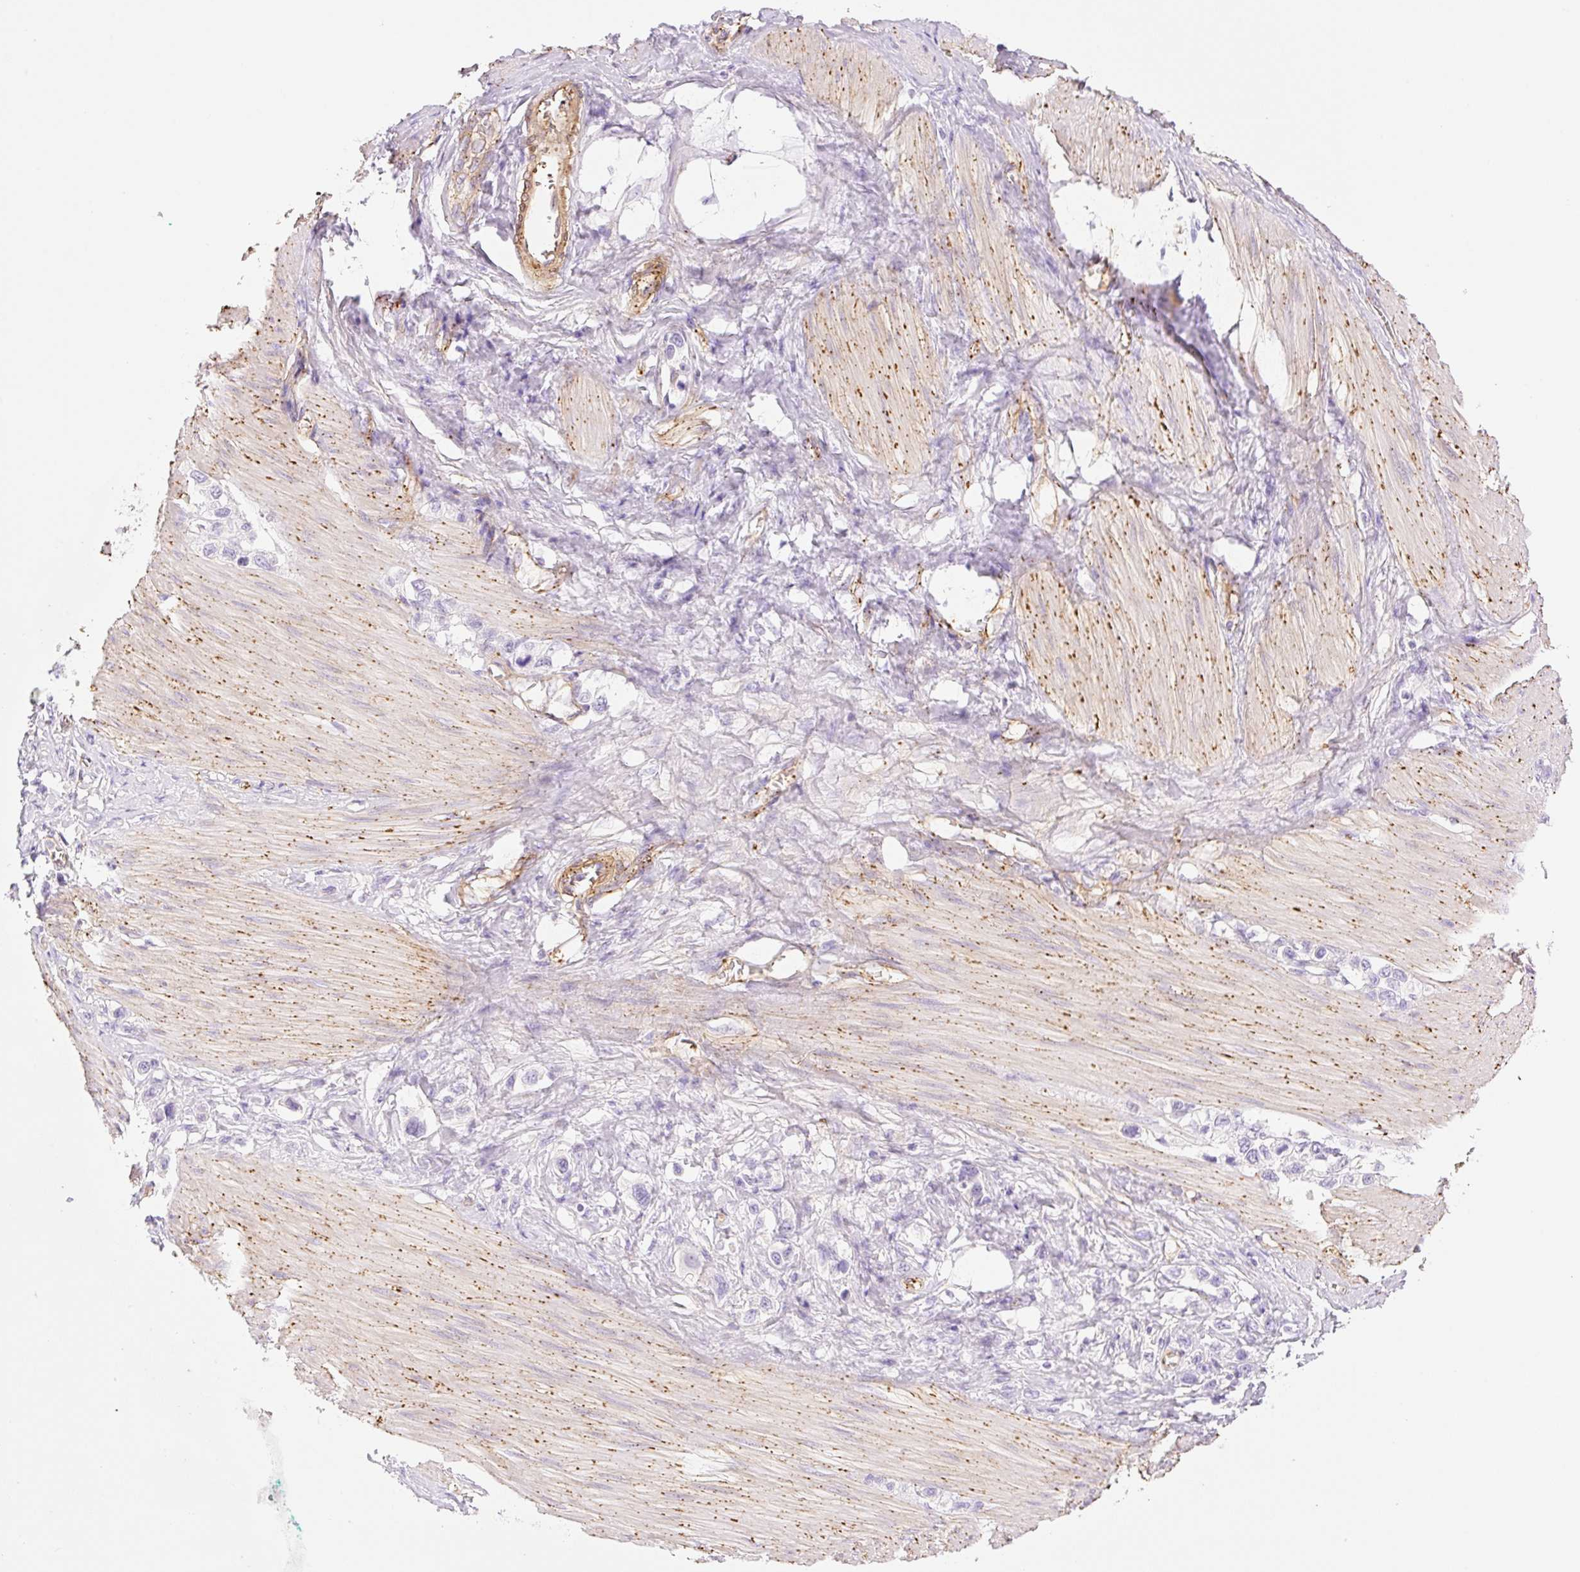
{"staining": {"intensity": "negative", "quantity": "none", "location": "none"}, "tissue": "stomach cancer", "cell_type": "Tumor cells", "image_type": "cancer", "snomed": [{"axis": "morphology", "description": "Adenocarcinoma, NOS"}, {"axis": "topography", "description": "Stomach"}], "caption": "Stomach cancer stained for a protein using immunohistochemistry exhibits no staining tumor cells.", "gene": "EHD3", "patient": {"sex": "female", "age": 65}}